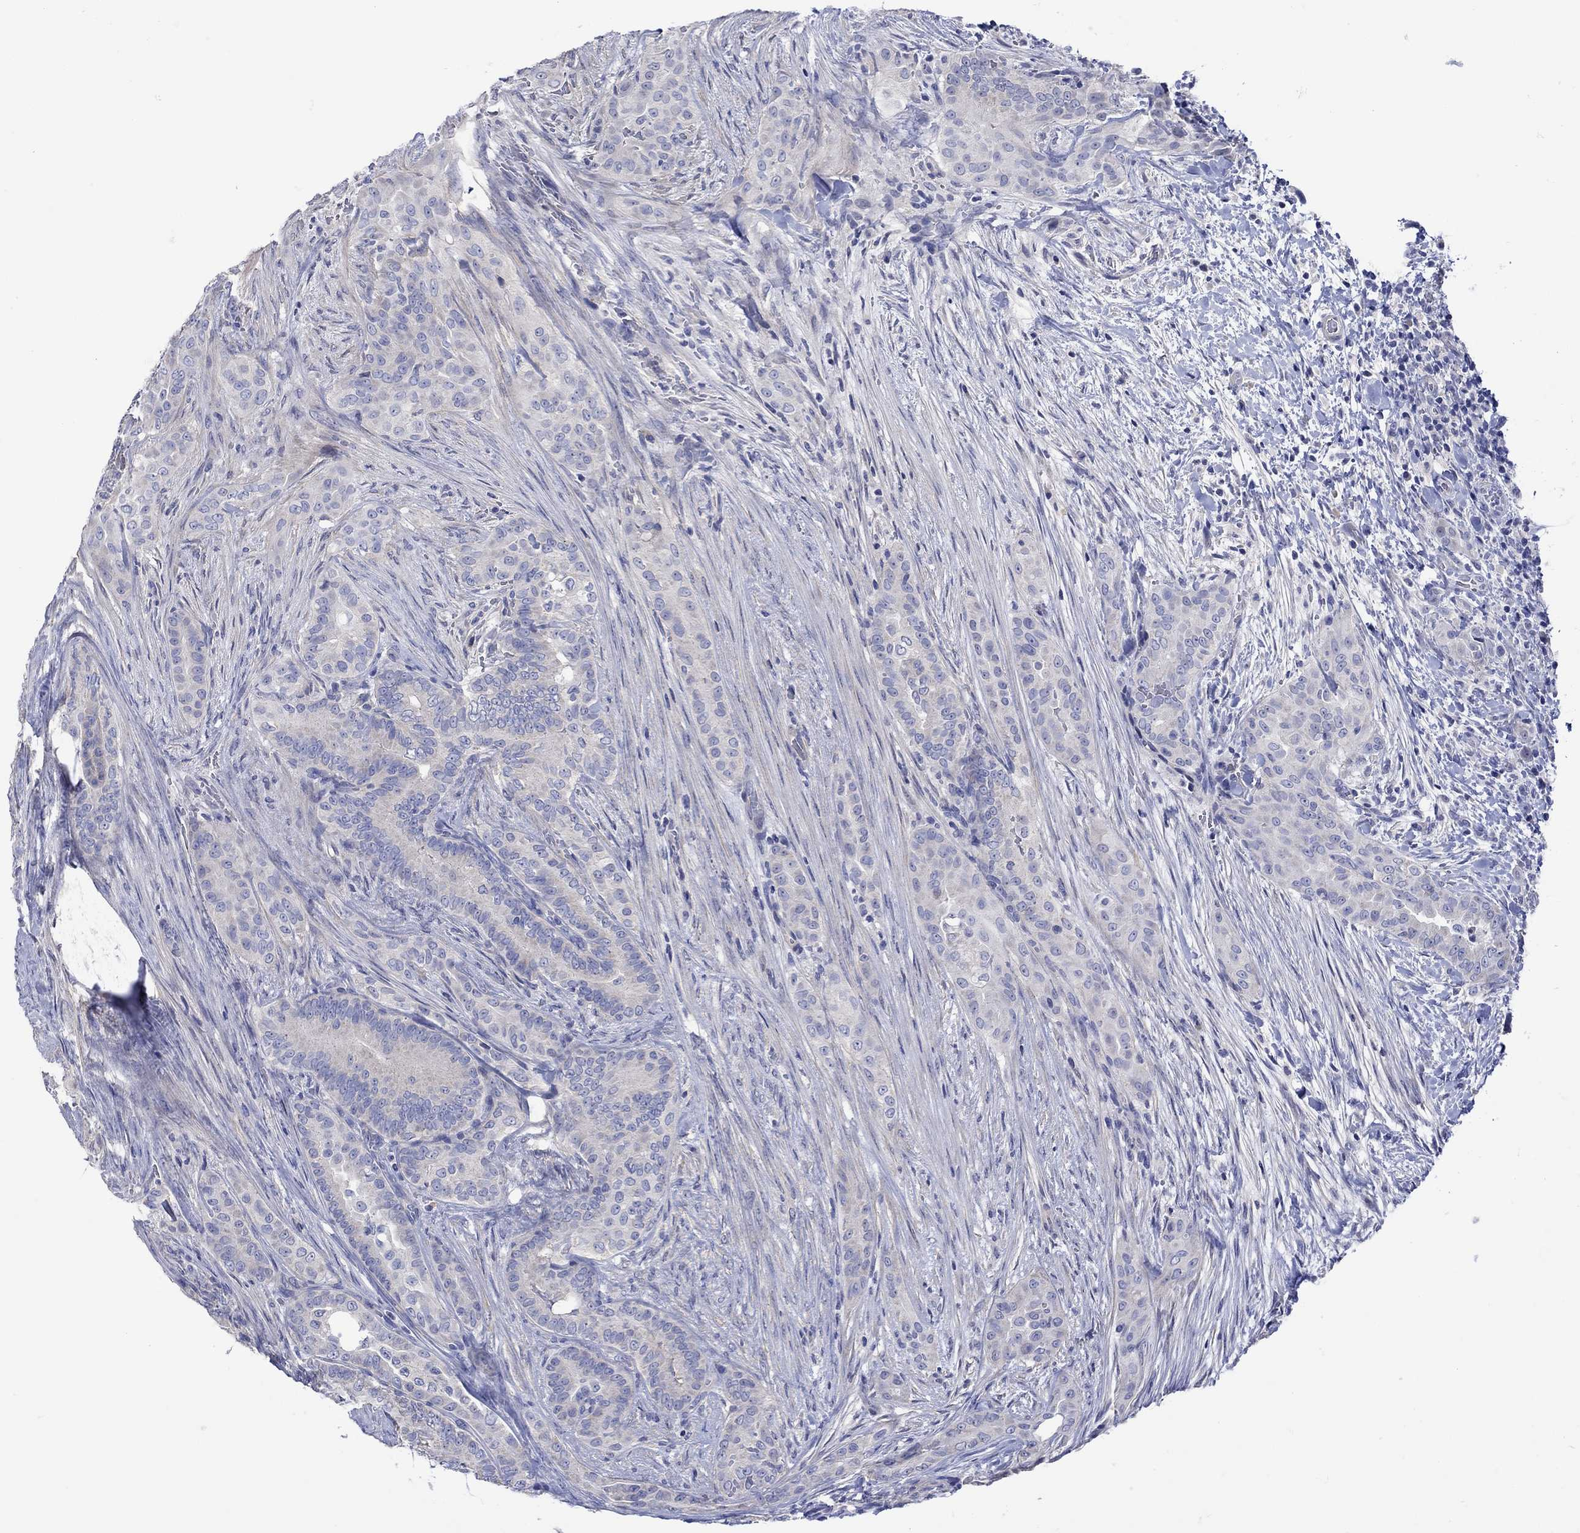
{"staining": {"intensity": "negative", "quantity": "none", "location": "none"}, "tissue": "thyroid cancer", "cell_type": "Tumor cells", "image_type": "cancer", "snomed": [{"axis": "morphology", "description": "Papillary adenocarcinoma, NOS"}, {"axis": "topography", "description": "Thyroid gland"}], "caption": "IHC of thyroid papillary adenocarcinoma reveals no expression in tumor cells.", "gene": "MSI1", "patient": {"sex": "male", "age": 61}}